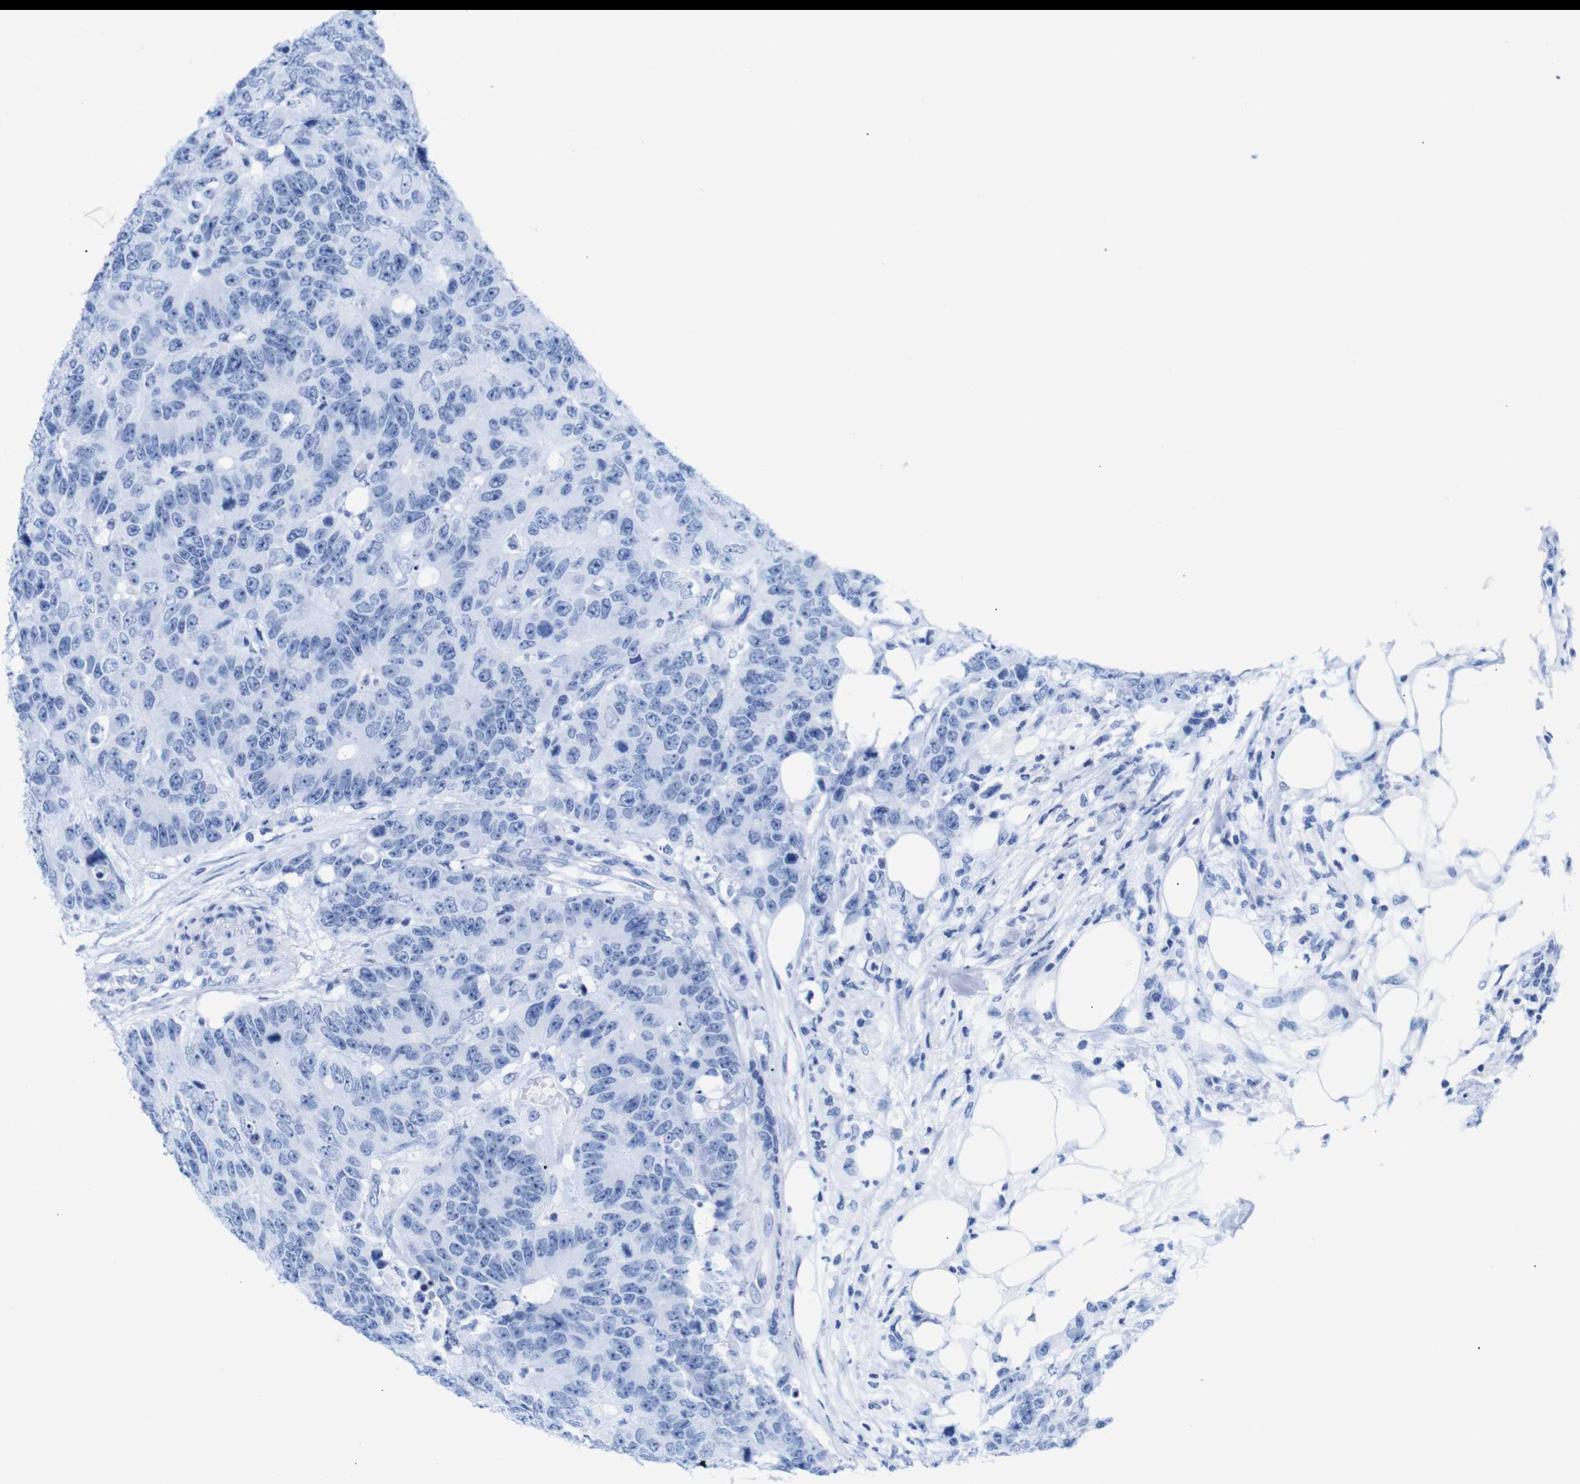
{"staining": {"intensity": "negative", "quantity": "none", "location": "none"}, "tissue": "colorectal cancer", "cell_type": "Tumor cells", "image_type": "cancer", "snomed": [{"axis": "morphology", "description": "Adenocarcinoma, NOS"}, {"axis": "topography", "description": "Colon"}], "caption": "IHC image of neoplastic tissue: human adenocarcinoma (colorectal) stained with DAB (3,3'-diaminobenzidine) displays no significant protein expression in tumor cells.", "gene": "TCEAL9", "patient": {"sex": "female", "age": 86}}